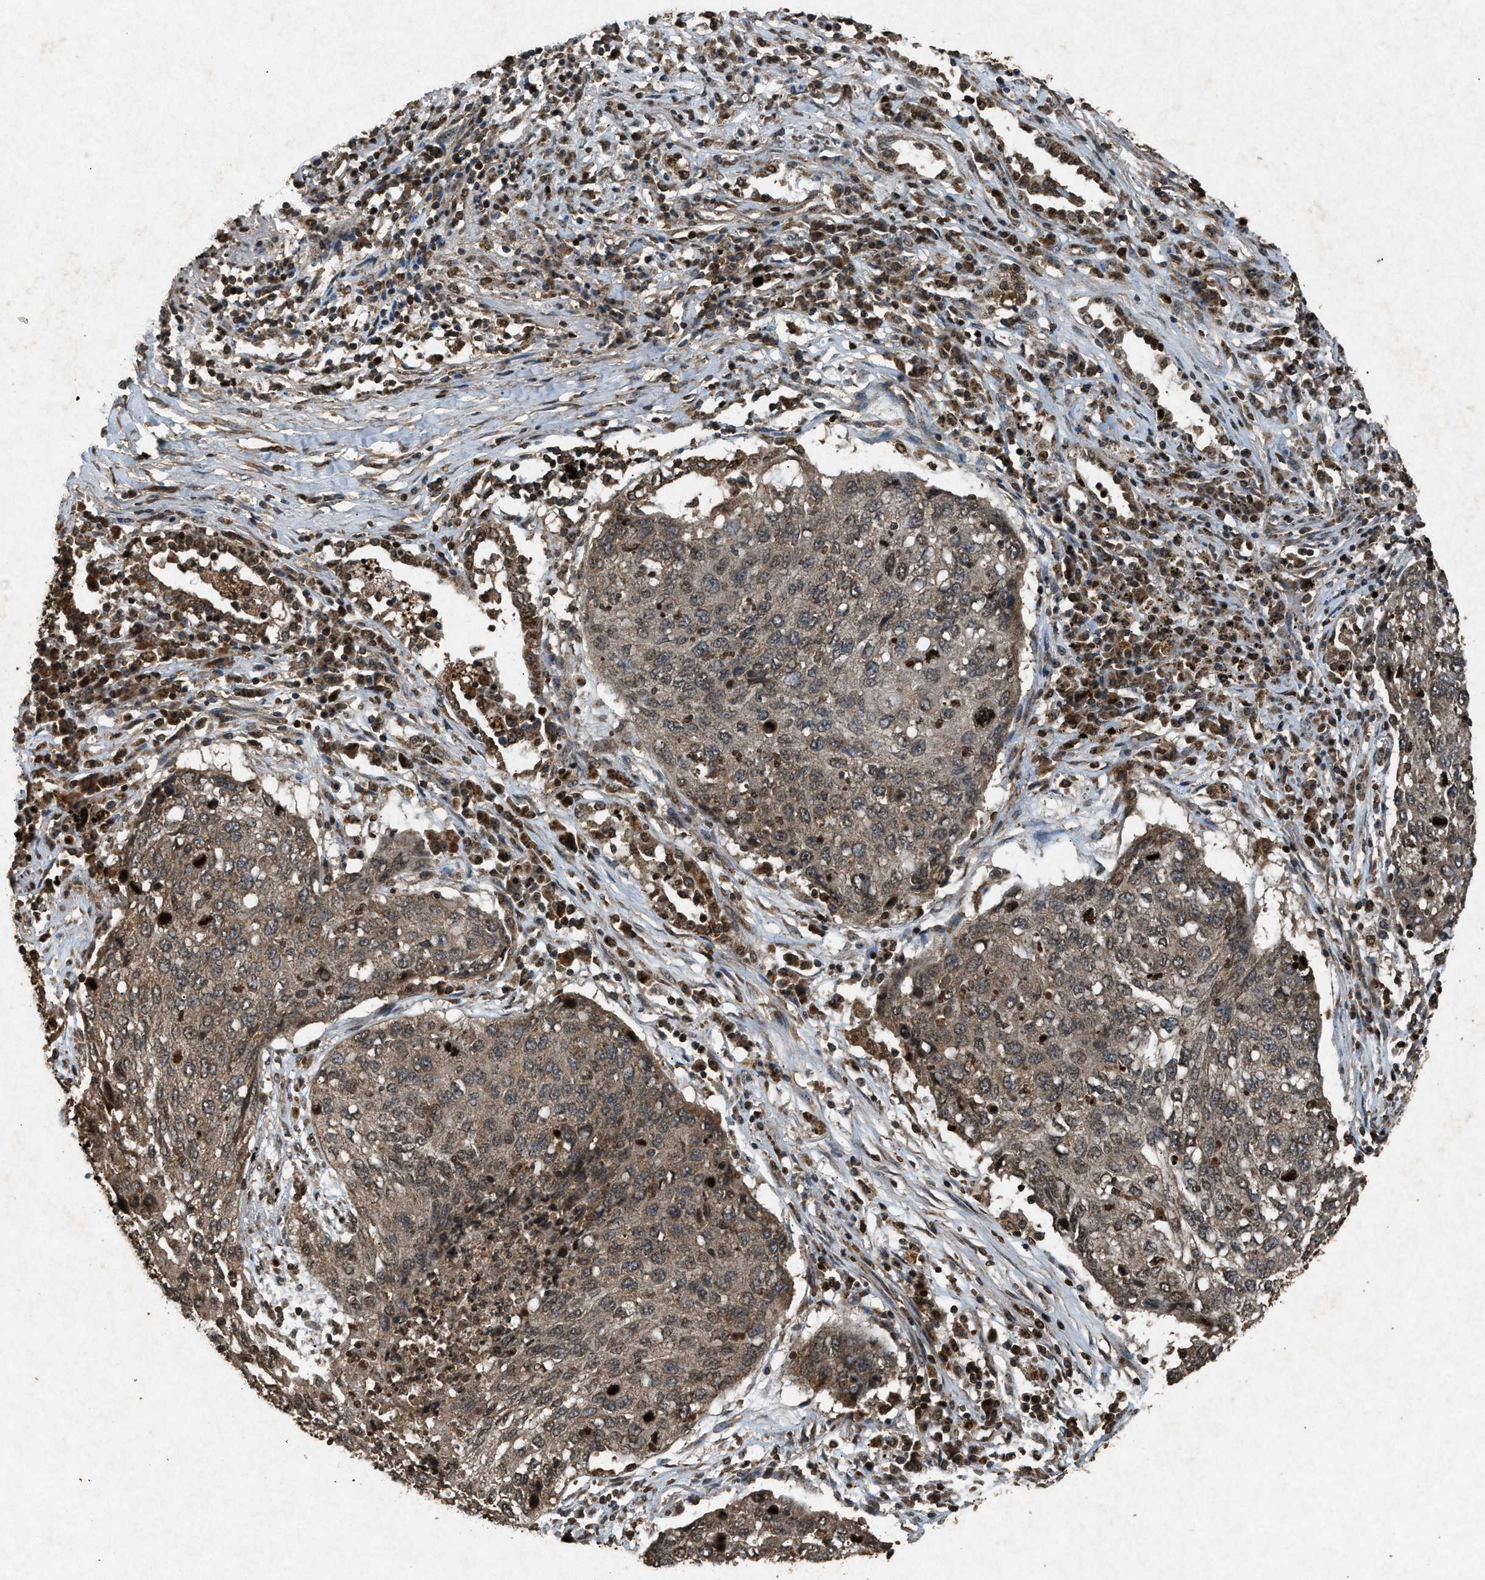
{"staining": {"intensity": "moderate", "quantity": ">75%", "location": "cytoplasmic/membranous,nuclear"}, "tissue": "lung cancer", "cell_type": "Tumor cells", "image_type": "cancer", "snomed": [{"axis": "morphology", "description": "Squamous cell carcinoma, NOS"}, {"axis": "topography", "description": "Lung"}], "caption": "Lung cancer tissue reveals moderate cytoplasmic/membranous and nuclear positivity in approximately >75% of tumor cells, visualized by immunohistochemistry.", "gene": "OAS1", "patient": {"sex": "female", "age": 63}}